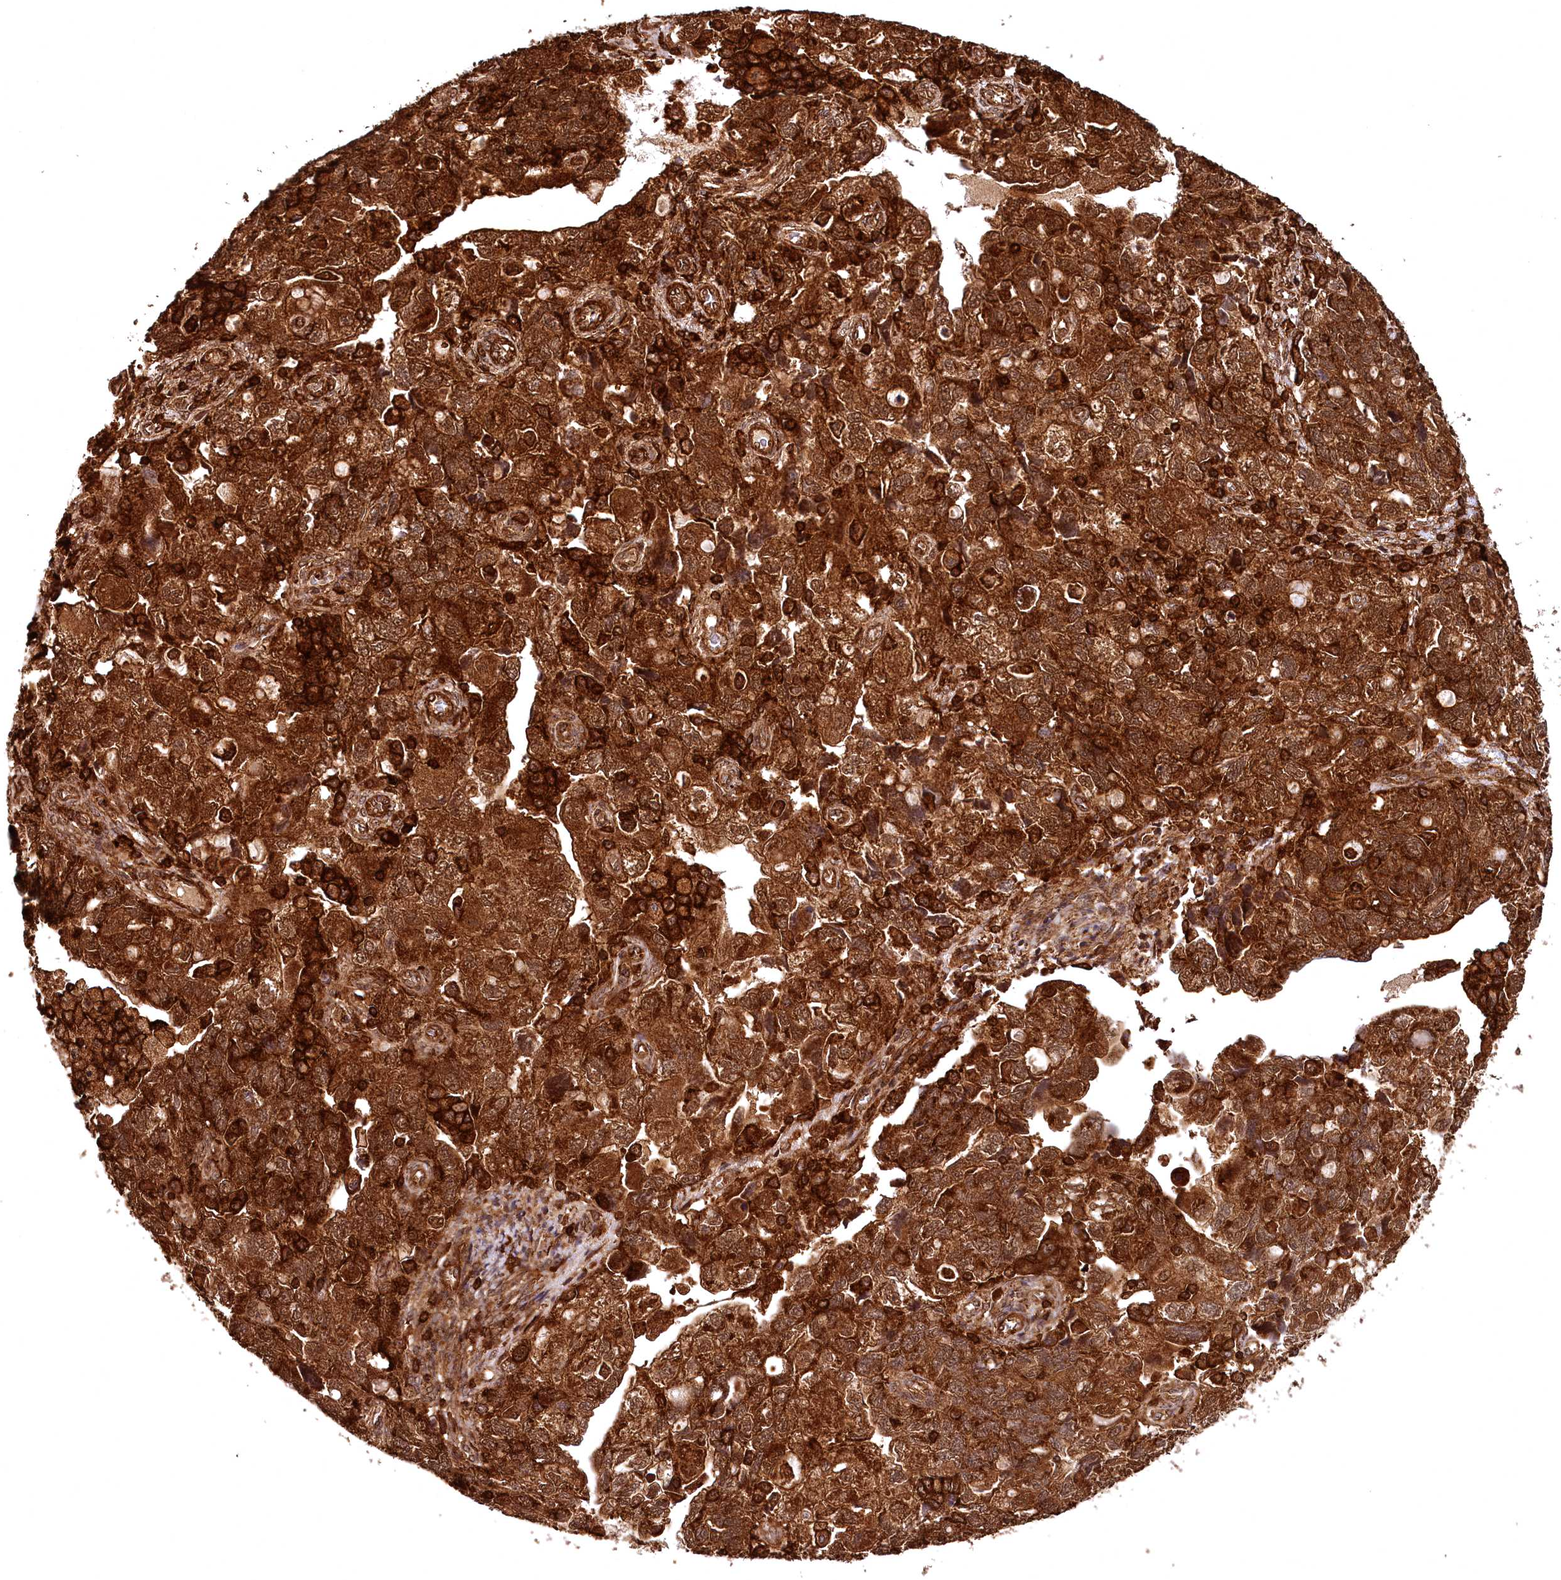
{"staining": {"intensity": "strong", "quantity": ">75%", "location": "cytoplasmic/membranous"}, "tissue": "ovarian cancer", "cell_type": "Tumor cells", "image_type": "cancer", "snomed": [{"axis": "morphology", "description": "Carcinoma, NOS"}, {"axis": "morphology", "description": "Cystadenocarcinoma, serous, NOS"}, {"axis": "topography", "description": "Ovary"}], "caption": "Immunohistochemistry (IHC) image of neoplastic tissue: serous cystadenocarcinoma (ovarian) stained using immunohistochemistry (IHC) exhibits high levels of strong protein expression localized specifically in the cytoplasmic/membranous of tumor cells, appearing as a cytoplasmic/membranous brown color.", "gene": "STUB1", "patient": {"sex": "female", "age": 69}}